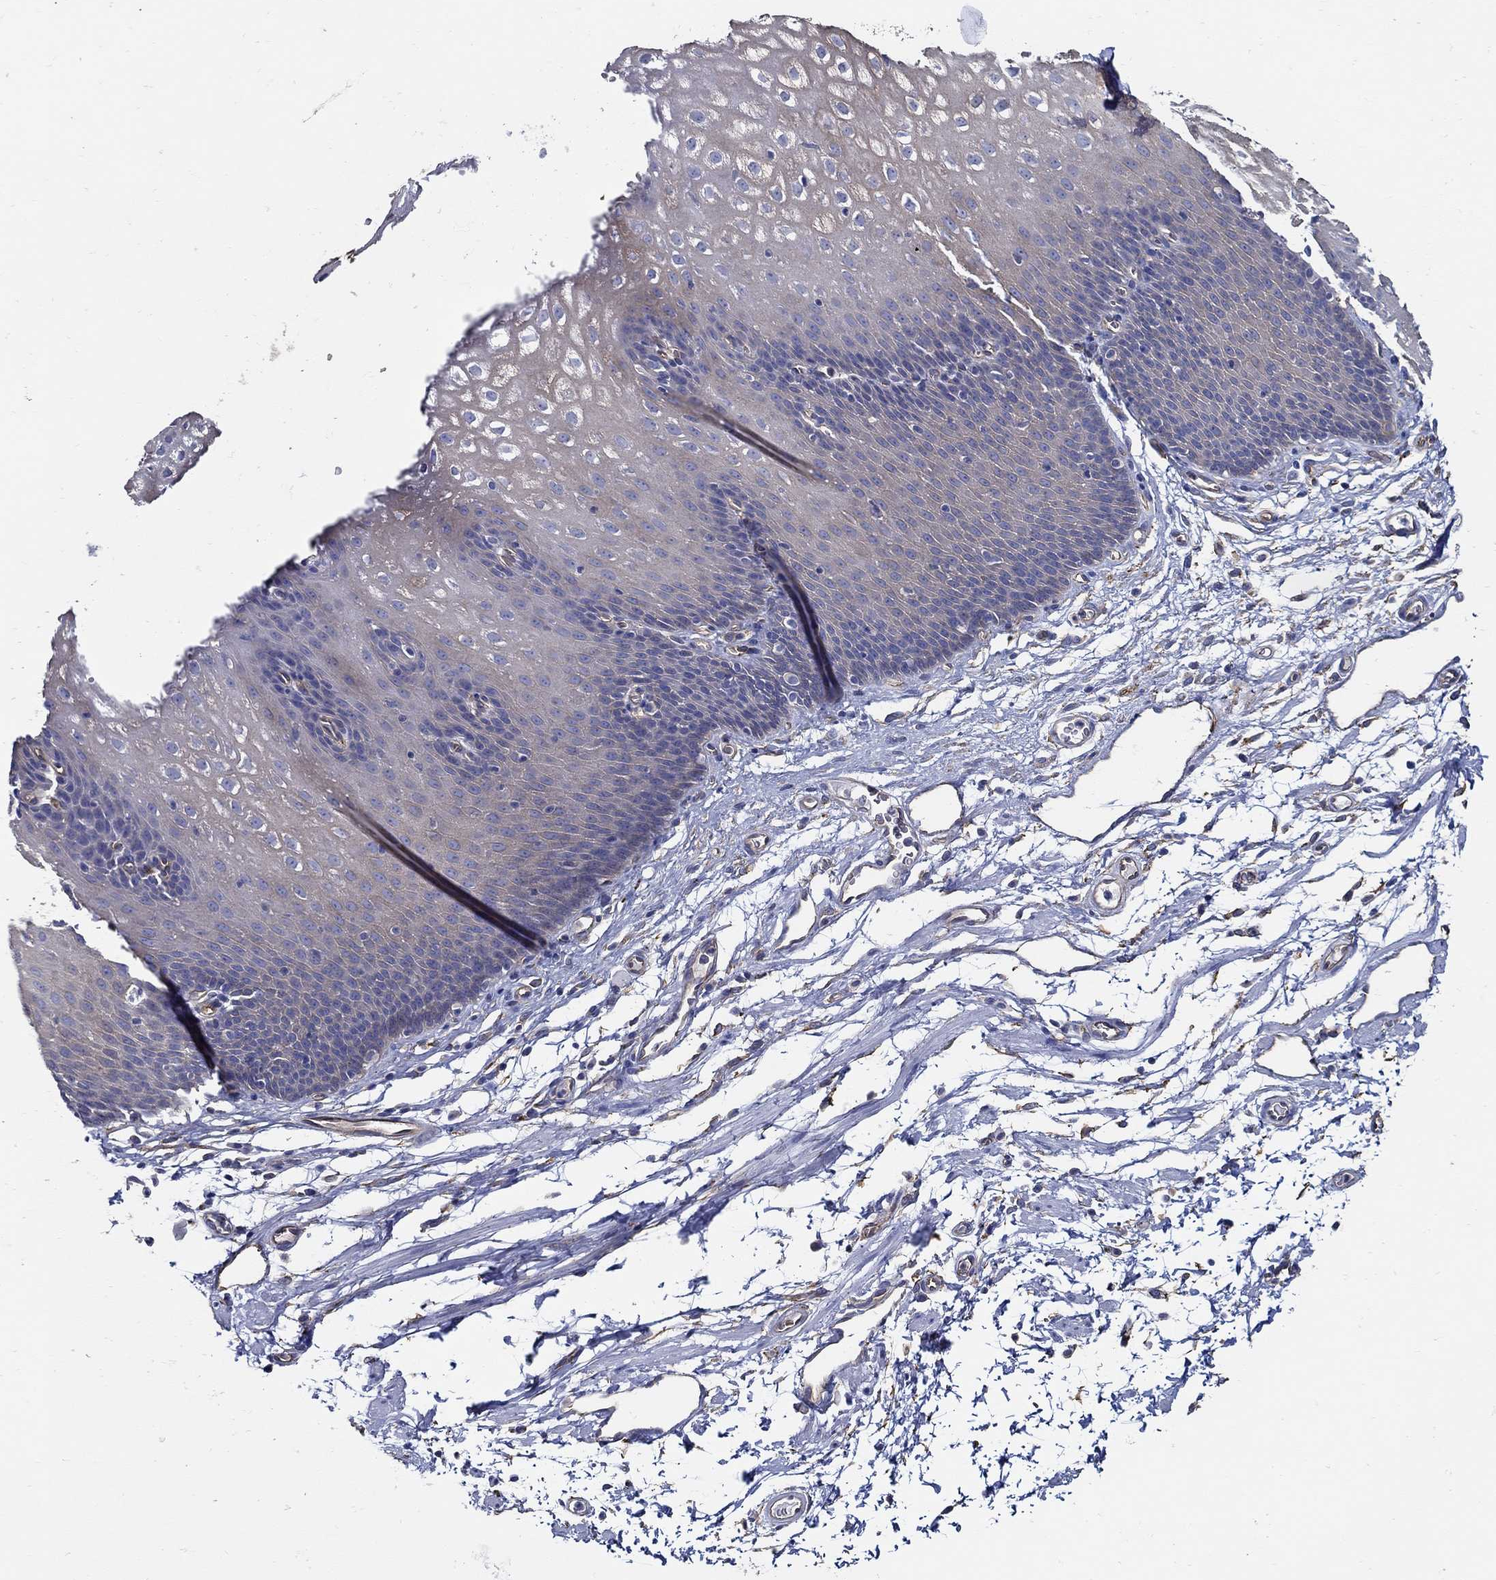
{"staining": {"intensity": "negative", "quantity": "none", "location": "none"}, "tissue": "esophagus", "cell_type": "Squamous epithelial cells", "image_type": "normal", "snomed": [{"axis": "morphology", "description": "Normal tissue, NOS"}, {"axis": "topography", "description": "Esophagus"}], "caption": "The micrograph shows no staining of squamous epithelial cells in normal esophagus. The staining was performed using DAB to visualize the protein expression in brown, while the nuclei were stained in blue with hematoxylin (Magnification: 20x).", "gene": "APBB3", "patient": {"sex": "male", "age": 72}}